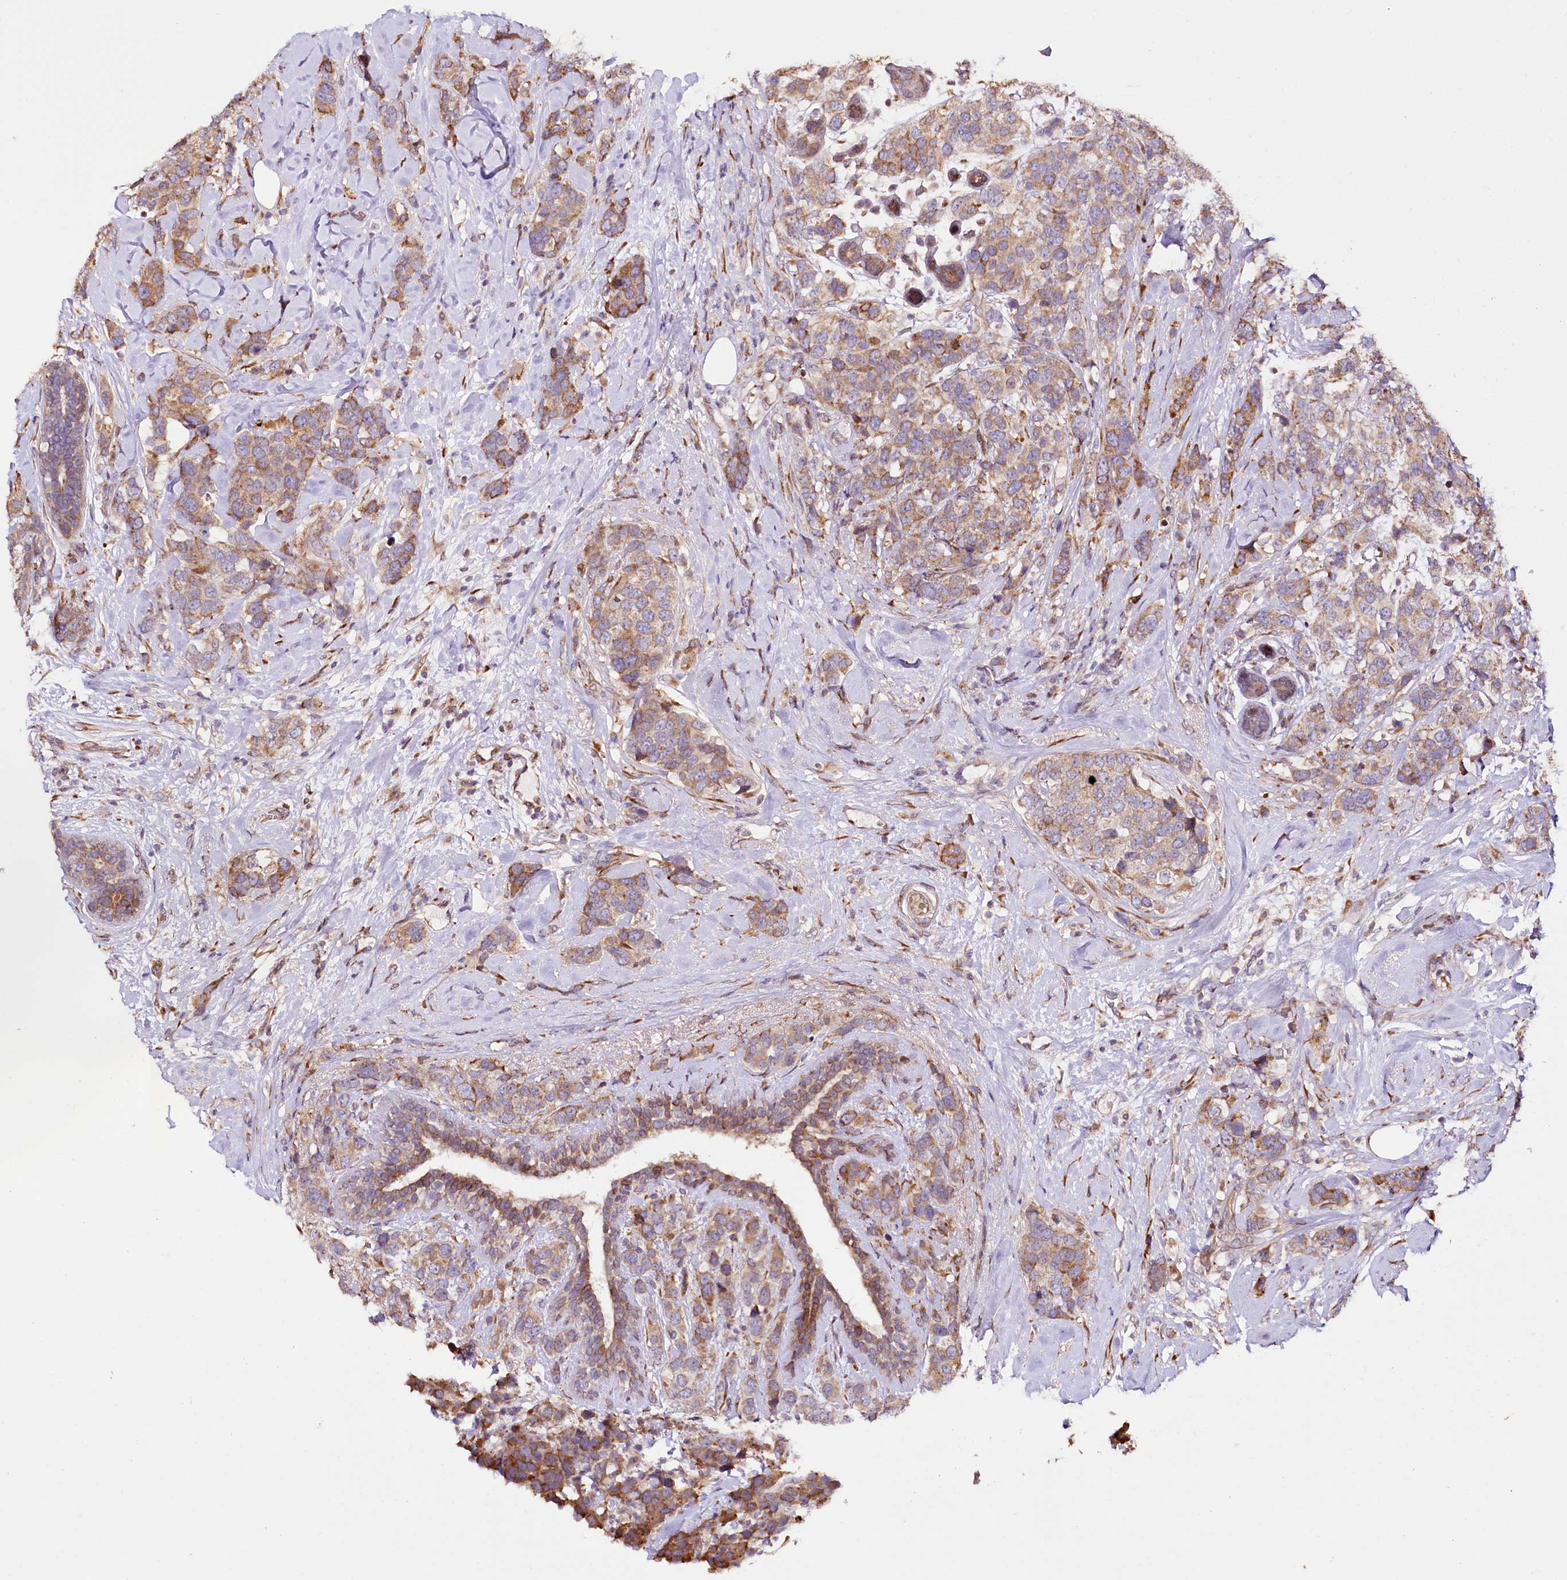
{"staining": {"intensity": "moderate", "quantity": "25%-75%", "location": "cytoplasmic/membranous"}, "tissue": "breast cancer", "cell_type": "Tumor cells", "image_type": "cancer", "snomed": [{"axis": "morphology", "description": "Lobular carcinoma"}, {"axis": "topography", "description": "Breast"}], "caption": "Immunohistochemical staining of breast cancer reveals moderate cytoplasmic/membranous protein staining in approximately 25%-75% of tumor cells.", "gene": "CUTC", "patient": {"sex": "female", "age": 59}}